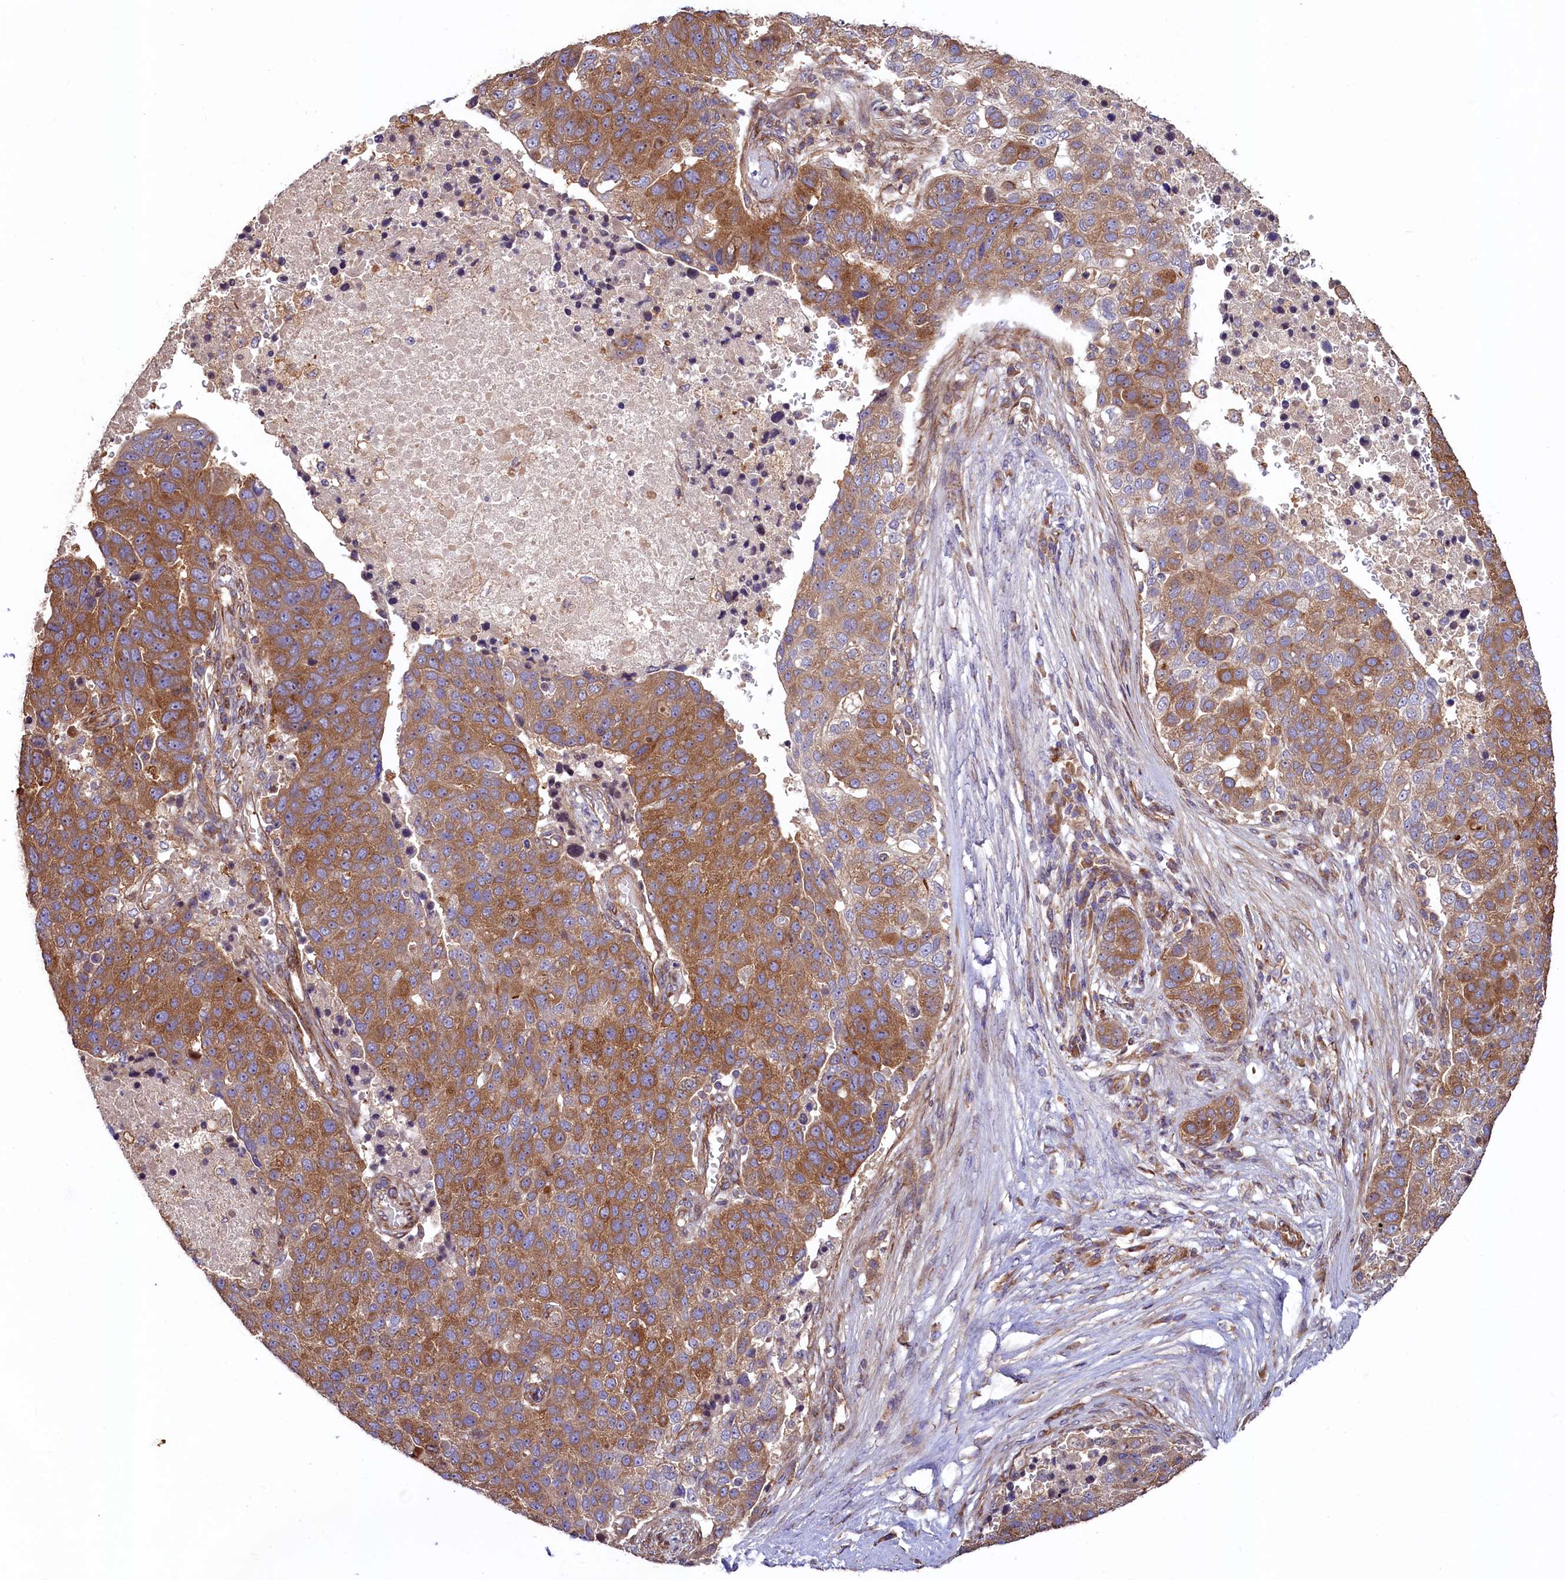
{"staining": {"intensity": "moderate", "quantity": ">75%", "location": "cytoplasmic/membranous"}, "tissue": "pancreatic cancer", "cell_type": "Tumor cells", "image_type": "cancer", "snomed": [{"axis": "morphology", "description": "Adenocarcinoma, NOS"}, {"axis": "topography", "description": "Pancreas"}], "caption": "High-power microscopy captured an immunohistochemistry histopathology image of pancreatic adenocarcinoma, revealing moderate cytoplasmic/membranous expression in about >75% of tumor cells.", "gene": "KLHDC4", "patient": {"sex": "female", "age": 61}}